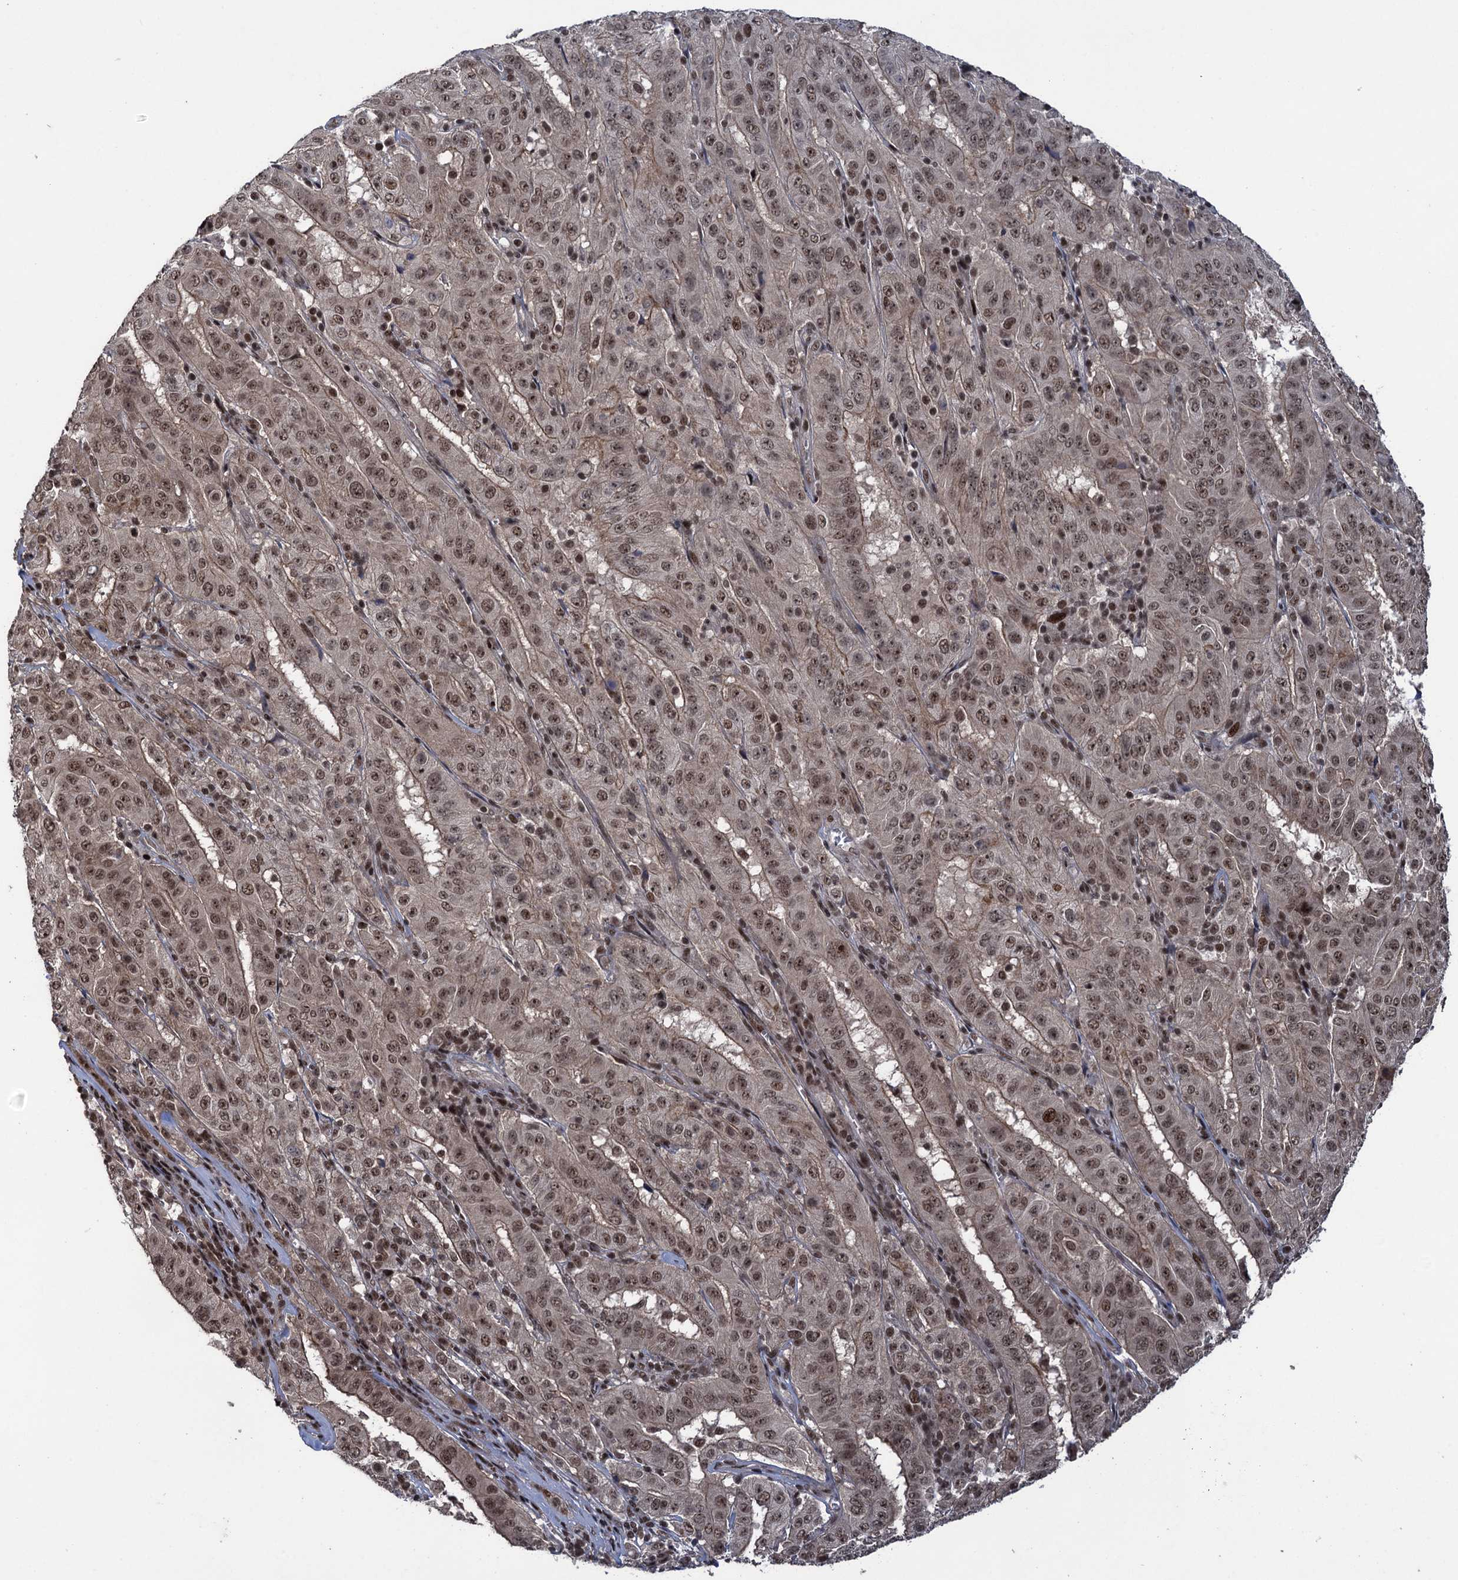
{"staining": {"intensity": "moderate", "quantity": ">75%", "location": "cytoplasmic/membranous,nuclear"}, "tissue": "pancreatic cancer", "cell_type": "Tumor cells", "image_type": "cancer", "snomed": [{"axis": "morphology", "description": "Adenocarcinoma, NOS"}, {"axis": "topography", "description": "Pancreas"}], "caption": "Immunohistochemical staining of pancreatic adenocarcinoma shows moderate cytoplasmic/membranous and nuclear protein positivity in approximately >75% of tumor cells.", "gene": "ZNF169", "patient": {"sex": "male", "age": 63}}